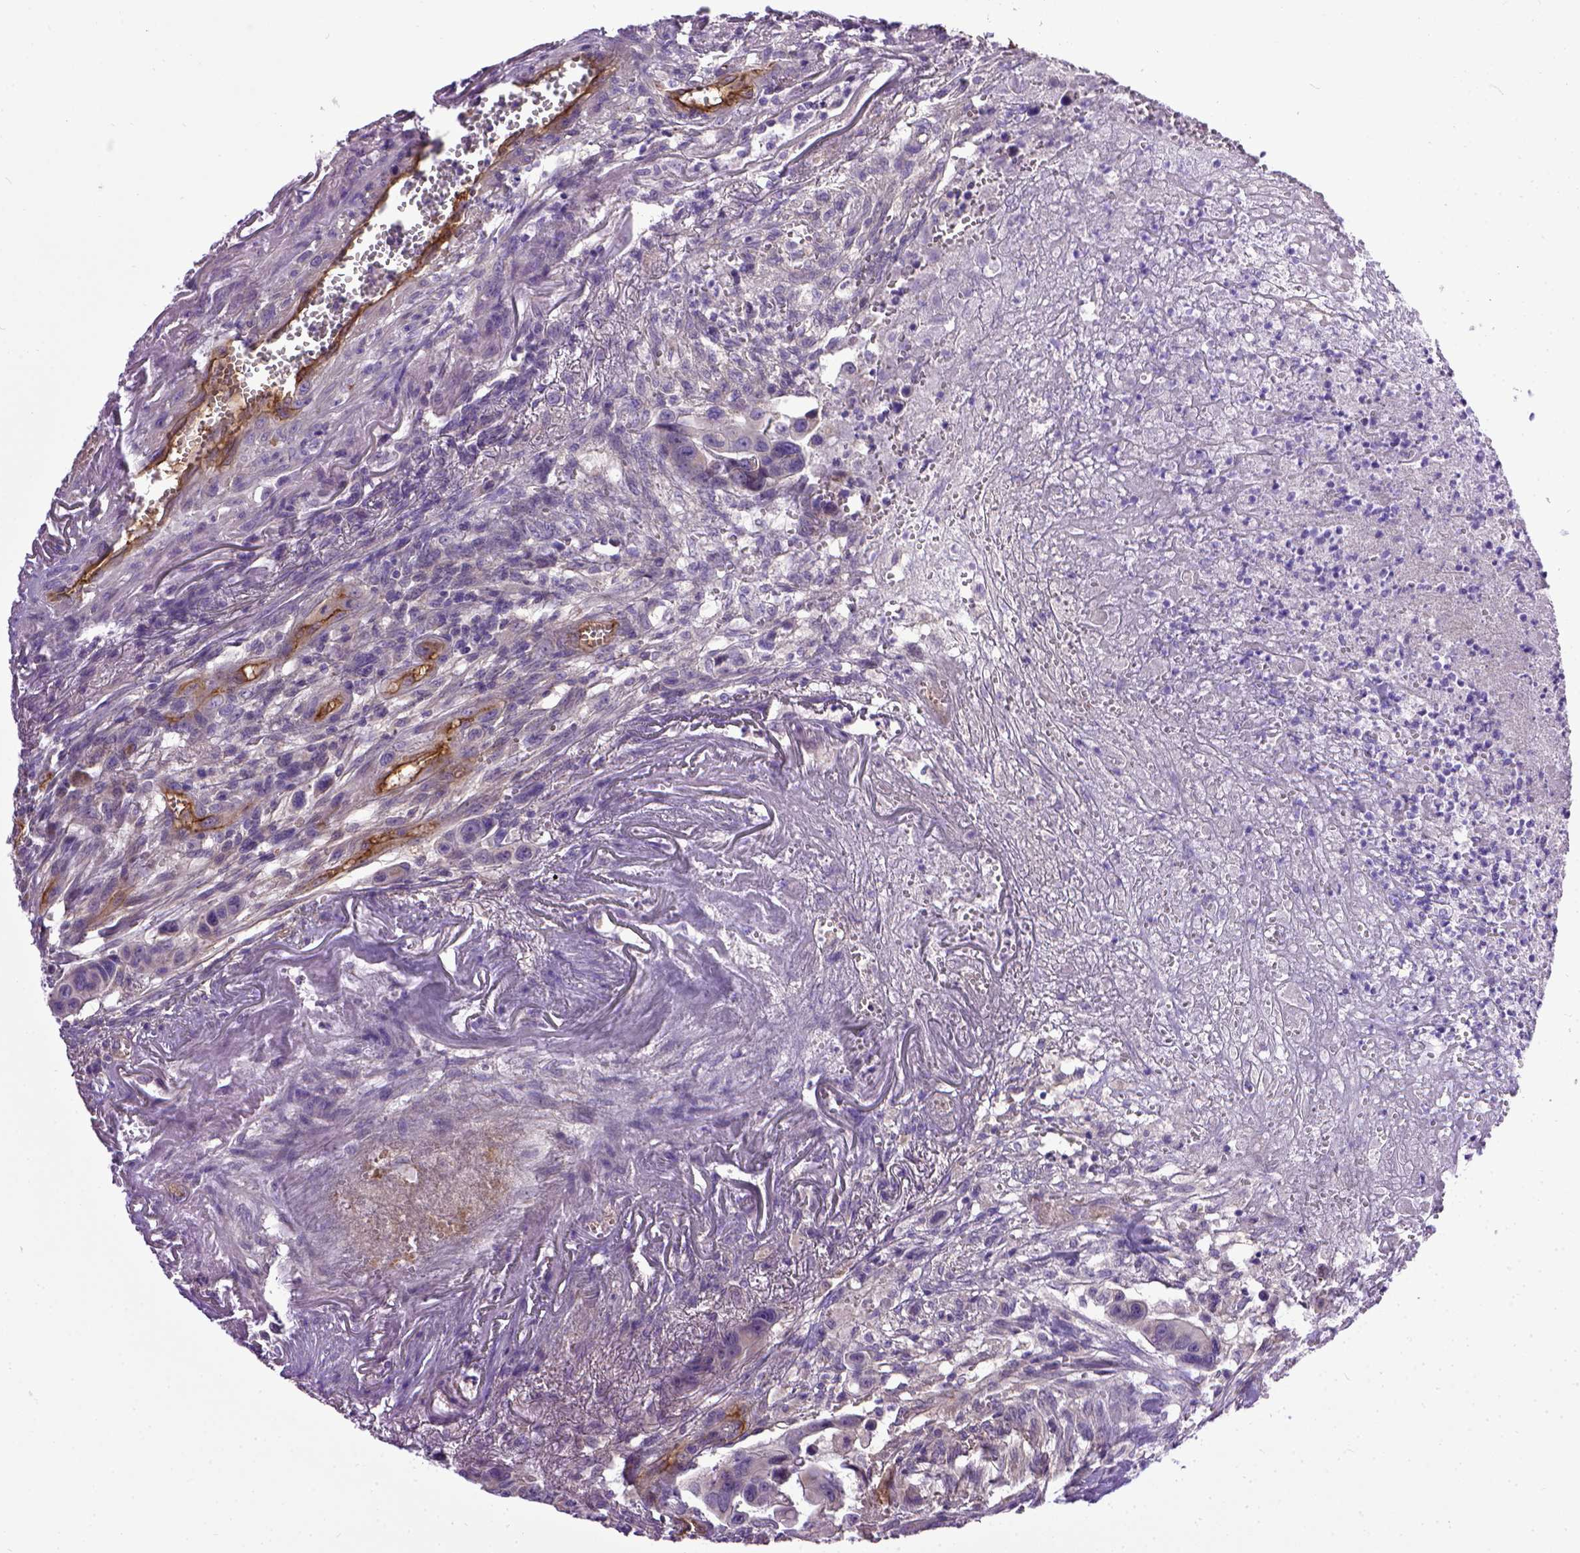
{"staining": {"intensity": "negative", "quantity": "none", "location": "none"}, "tissue": "colorectal cancer", "cell_type": "Tumor cells", "image_type": "cancer", "snomed": [{"axis": "morphology", "description": "Adenocarcinoma, NOS"}, {"axis": "topography", "description": "Colon"}], "caption": "This is an immunohistochemistry (IHC) micrograph of adenocarcinoma (colorectal). There is no positivity in tumor cells.", "gene": "ENG", "patient": {"sex": "female", "age": 87}}